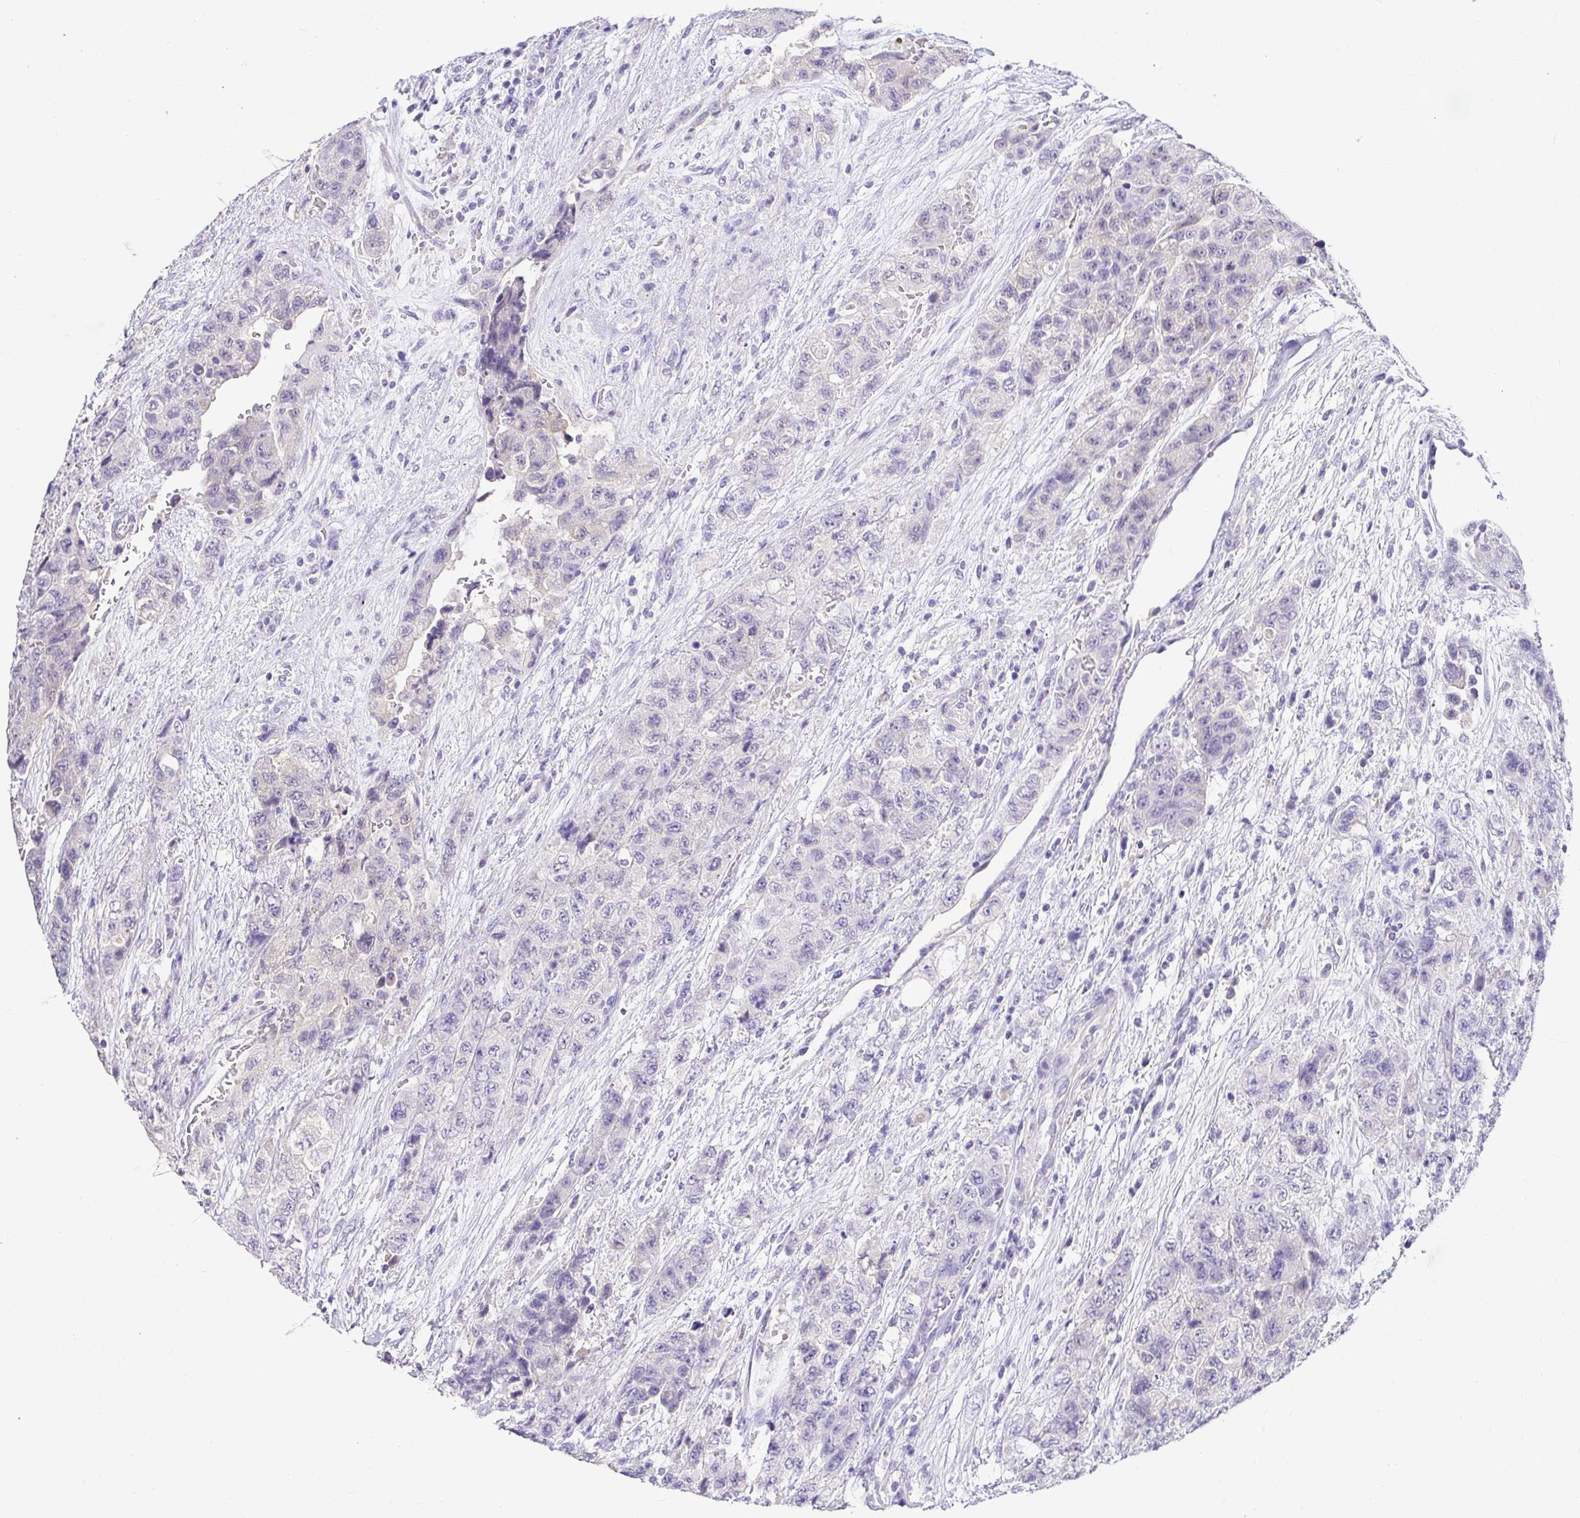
{"staining": {"intensity": "negative", "quantity": "none", "location": "none"}, "tissue": "urothelial cancer", "cell_type": "Tumor cells", "image_type": "cancer", "snomed": [{"axis": "morphology", "description": "Urothelial carcinoma, High grade"}, {"axis": "topography", "description": "Urinary bladder"}], "caption": "An image of human urothelial cancer is negative for staining in tumor cells.", "gene": "CDO1", "patient": {"sex": "female", "age": 78}}